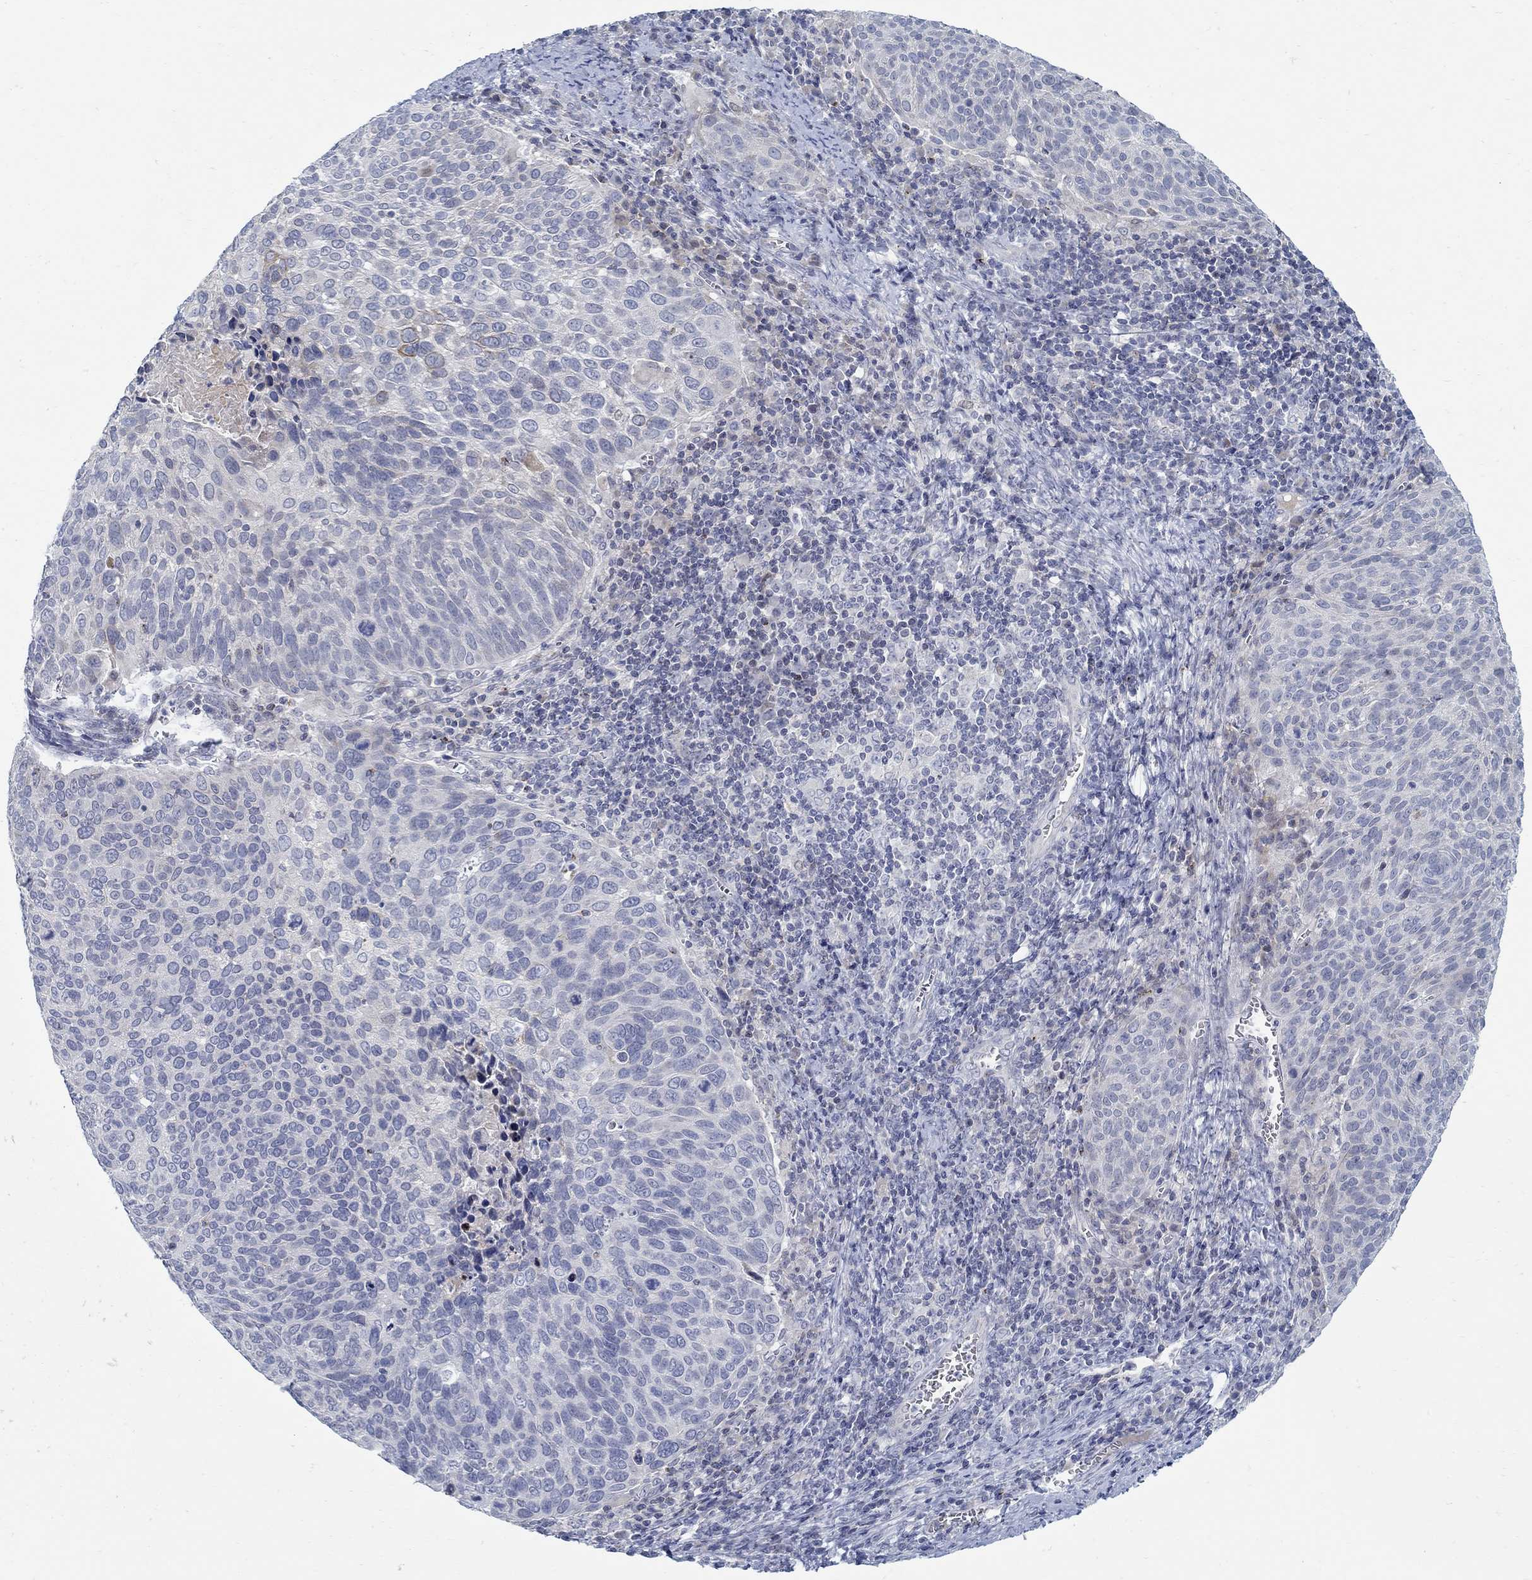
{"staining": {"intensity": "negative", "quantity": "none", "location": "none"}, "tissue": "cervical cancer", "cell_type": "Tumor cells", "image_type": "cancer", "snomed": [{"axis": "morphology", "description": "Squamous cell carcinoma, NOS"}, {"axis": "topography", "description": "Cervix"}], "caption": "This is an immunohistochemistry (IHC) histopathology image of human cervical cancer (squamous cell carcinoma). There is no positivity in tumor cells.", "gene": "ANO7", "patient": {"sex": "female", "age": 39}}